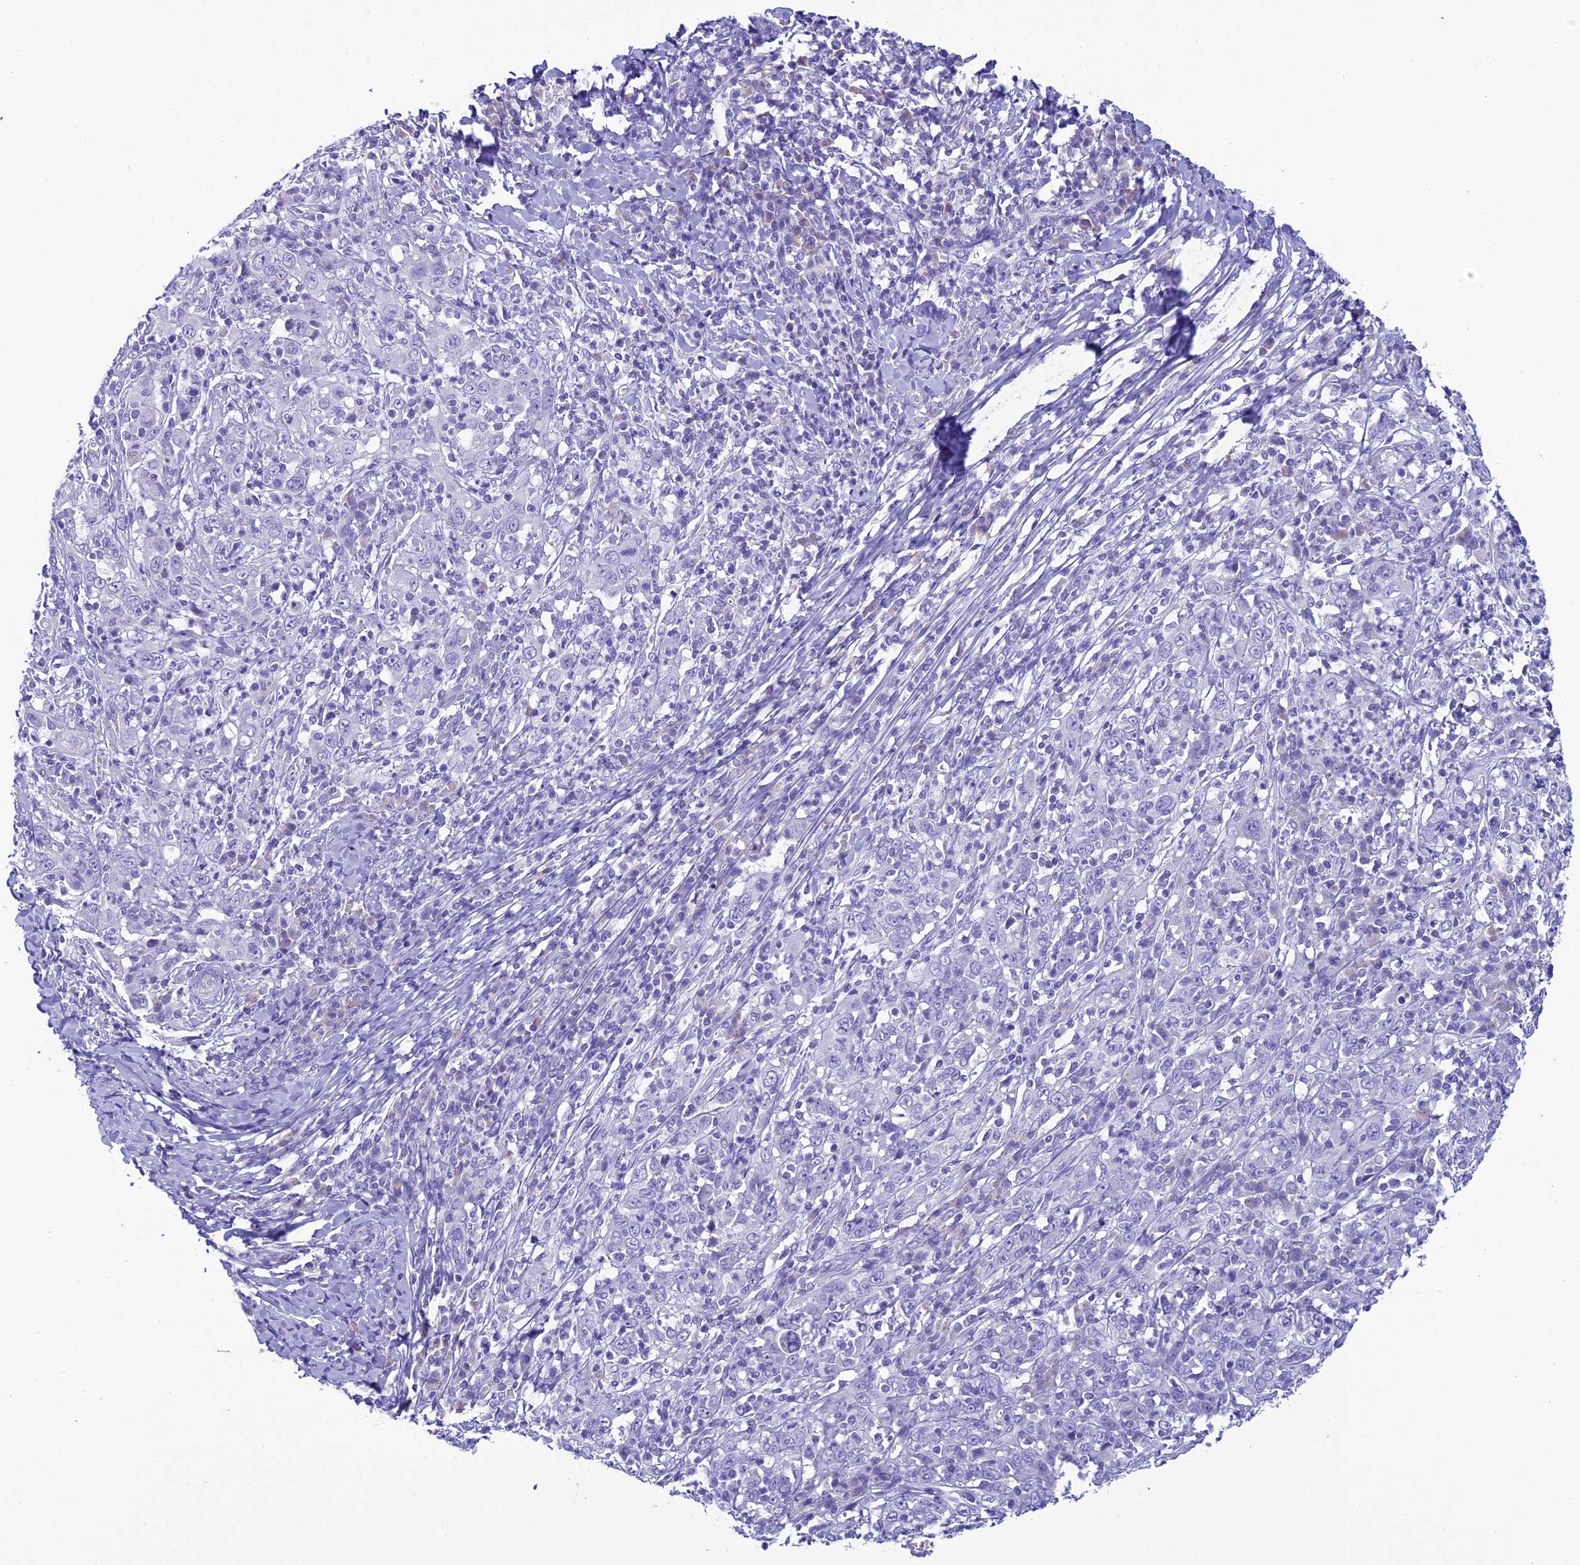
{"staining": {"intensity": "negative", "quantity": "none", "location": "none"}, "tissue": "cervical cancer", "cell_type": "Tumor cells", "image_type": "cancer", "snomed": [{"axis": "morphology", "description": "Squamous cell carcinoma, NOS"}, {"axis": "topography", "description": "Cervix"}], "caption": "A photomicrograph of human cervical cancer is negative for staining in tumor cells.", "gene": "SCEL", "patient": {"sex": "female", "age": 46}}